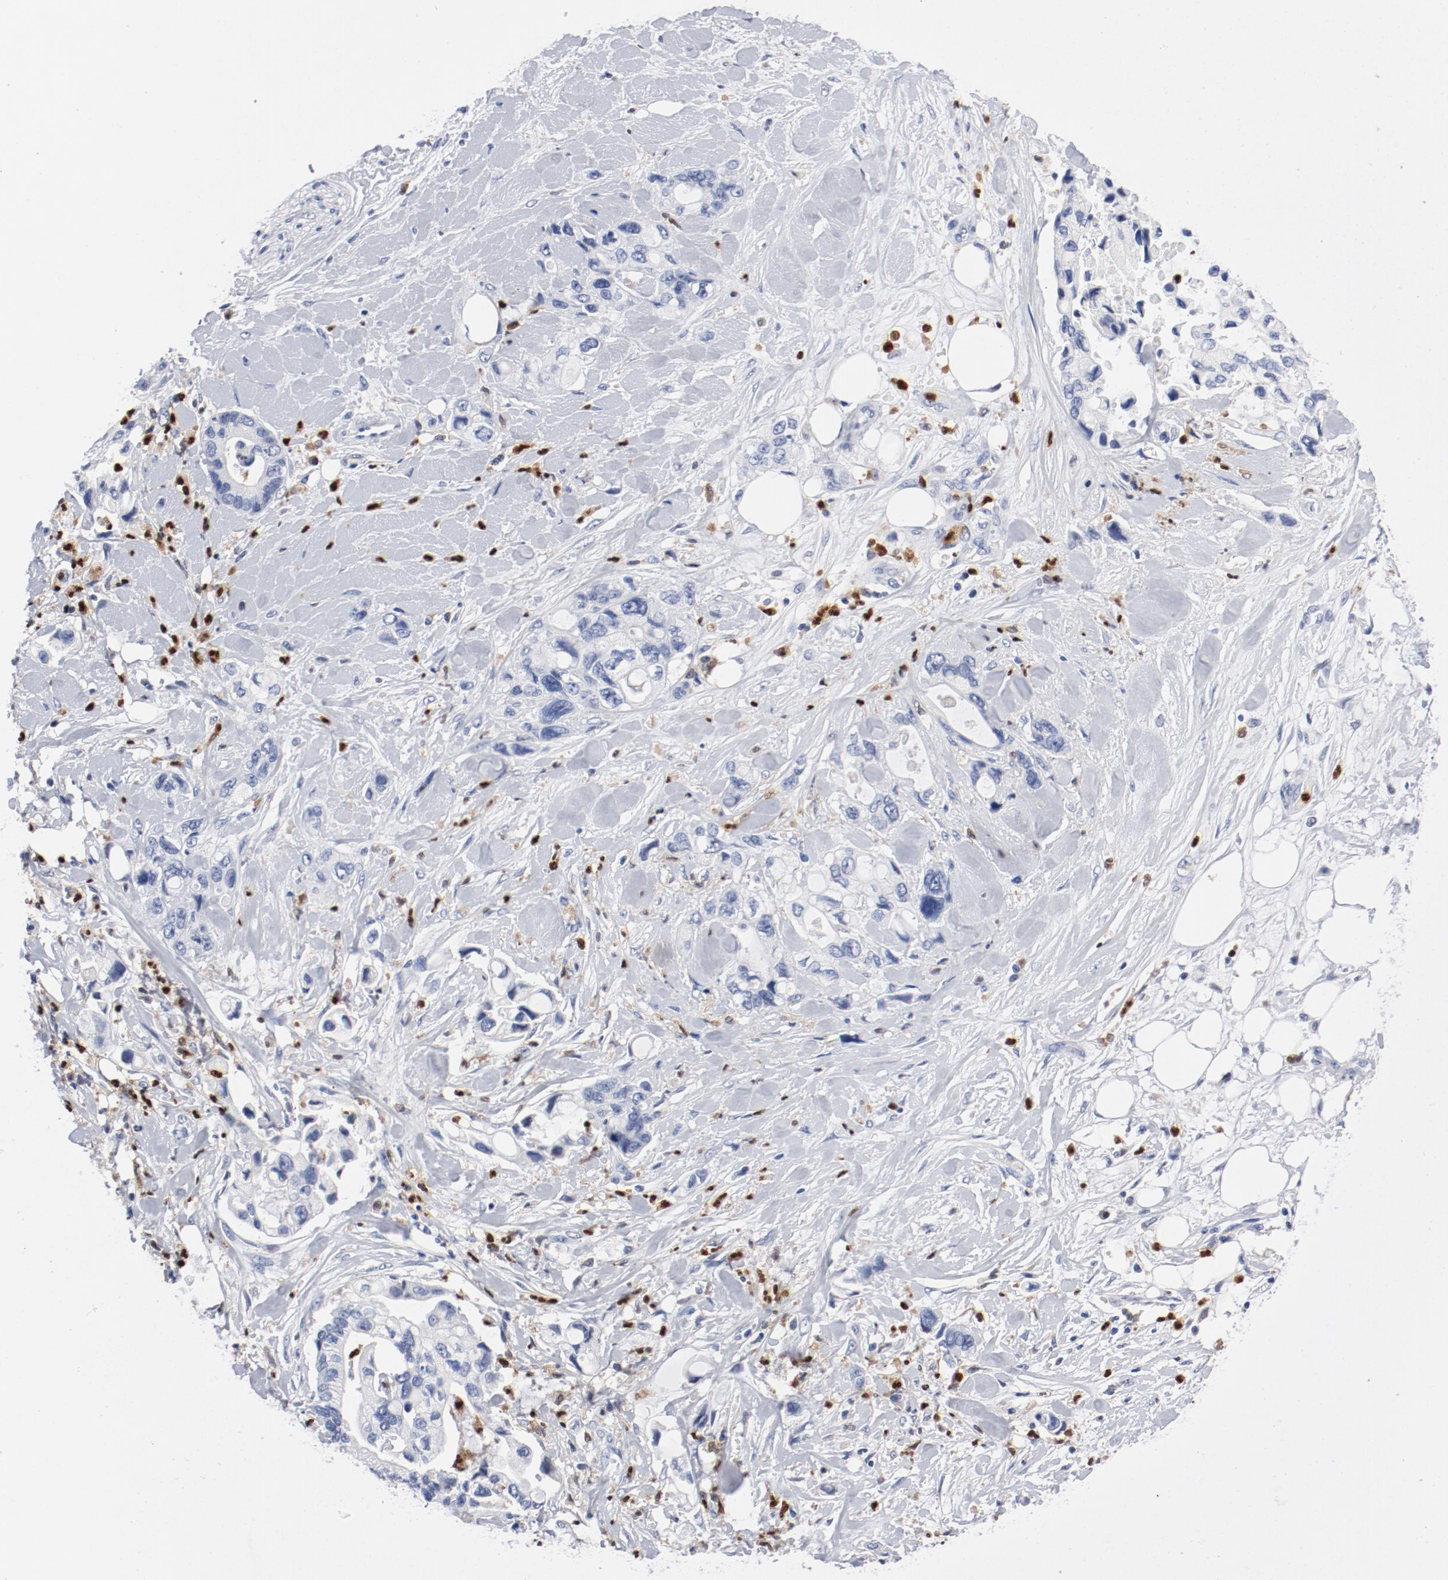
{"staining": {"intensity": "negative", "quantity": "none", "location": "none"}, "tissue": "pancreatic cancer", "cell_type": "Tumor cells", "image_type": "cancer", "snomed": [{"axis": "morphology", "description": "Adenocarcinoma, NOS"}, {"axis": "topography", "description": "Pancreas"}], "caption": "DAB immunohistochemical staining of human pancreatic cancer (adenocarcinoma) demonstrates no significant positivity in tumor cells.", "gene": "NCF1", "patient": {"sex": "male", "age": 70}}